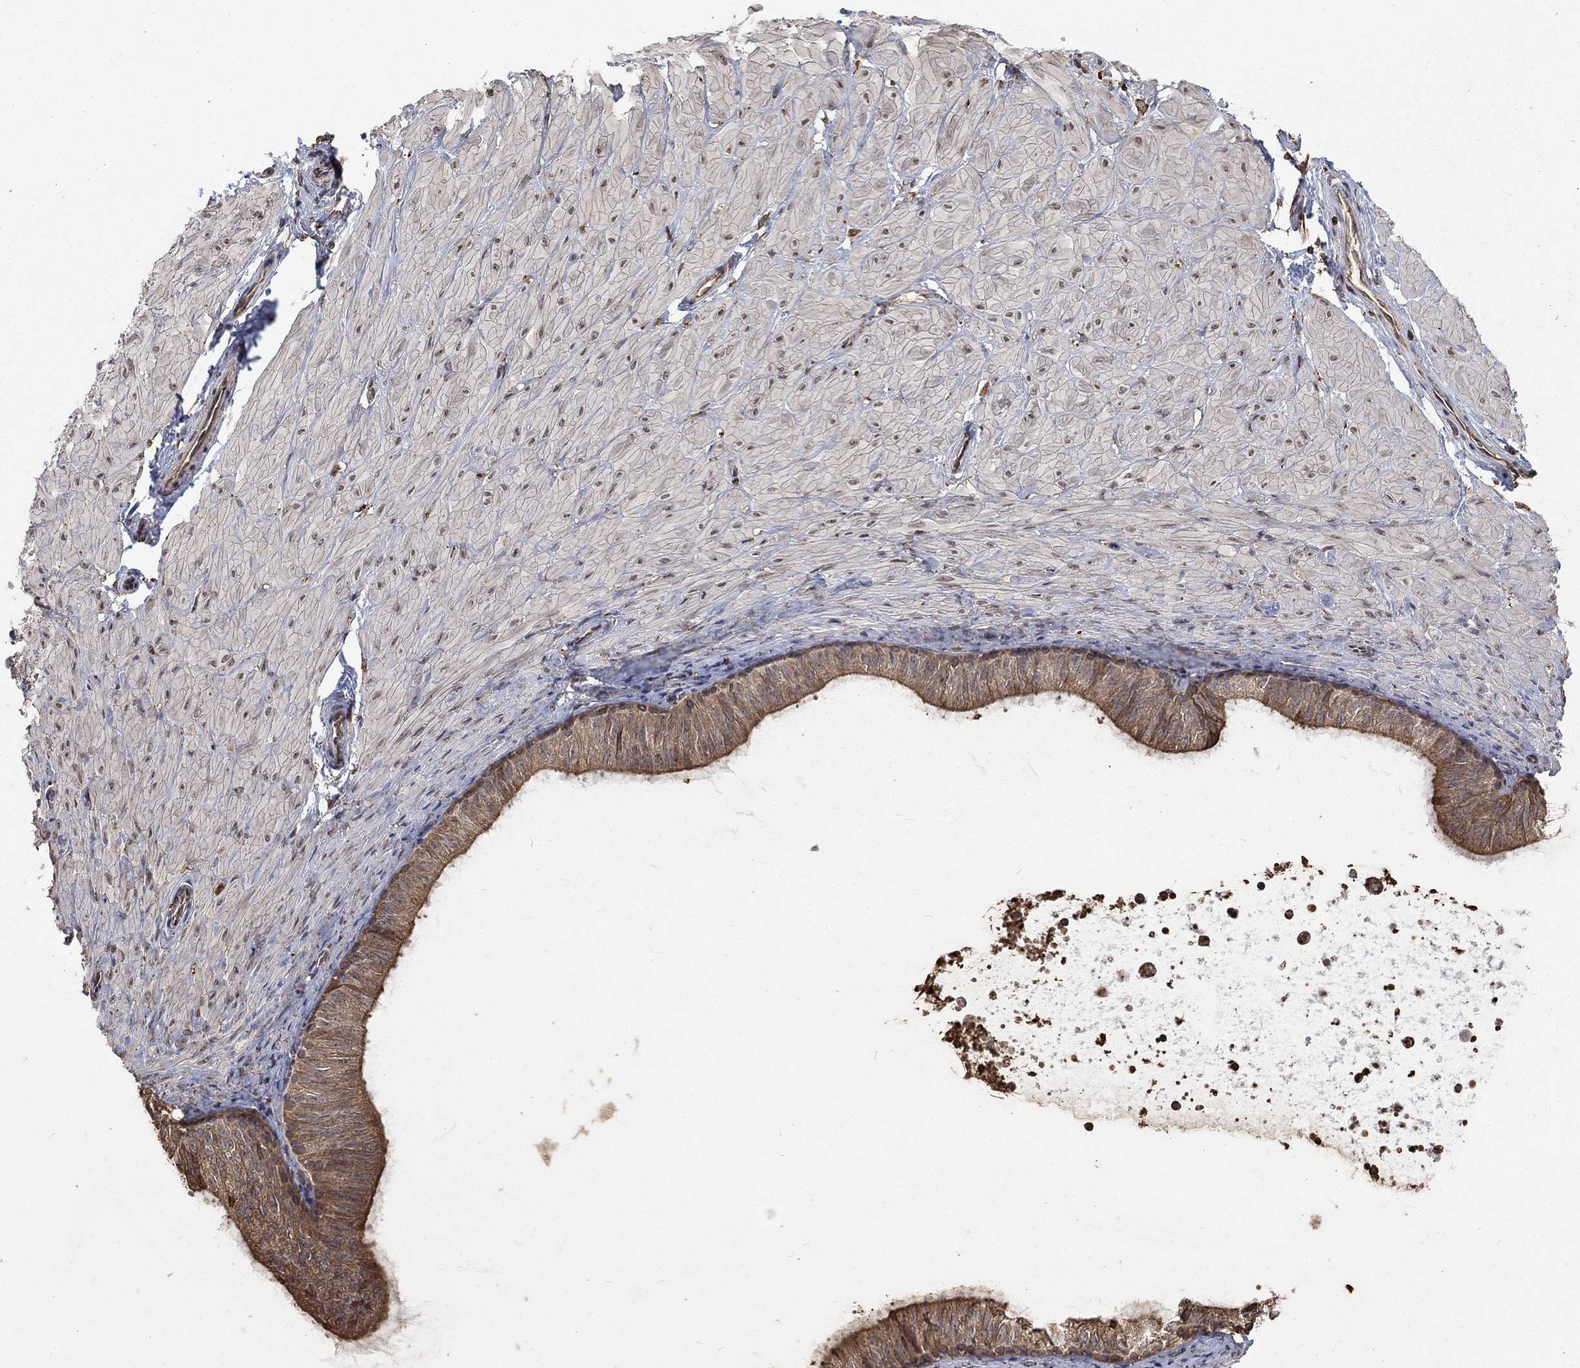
{"staining": {"intensity": "negative", "quantity": "none", "location": "none"}, "tissue": "soft tissue", "cell_type": "Fibroblasts", "image_type": "normal", "snomed": [{"axis": "morphology", "description": "Normal tissue, NOS"}, {"axis": "topography", "description": "Smooth muscle"}, {"axis": "topography", "description": "Peripheral nerve tissue"}], "caption": "IHC of unremarkable soft tissue displays no staining in fibroblasts. (Stains: DAB immunohistochemistry with hematoxylin counter stain, Microscopy: brightfield microscopy at high magnification).", "gene": "ESRRA", "patient": {"sex": "male", "age": 22}}